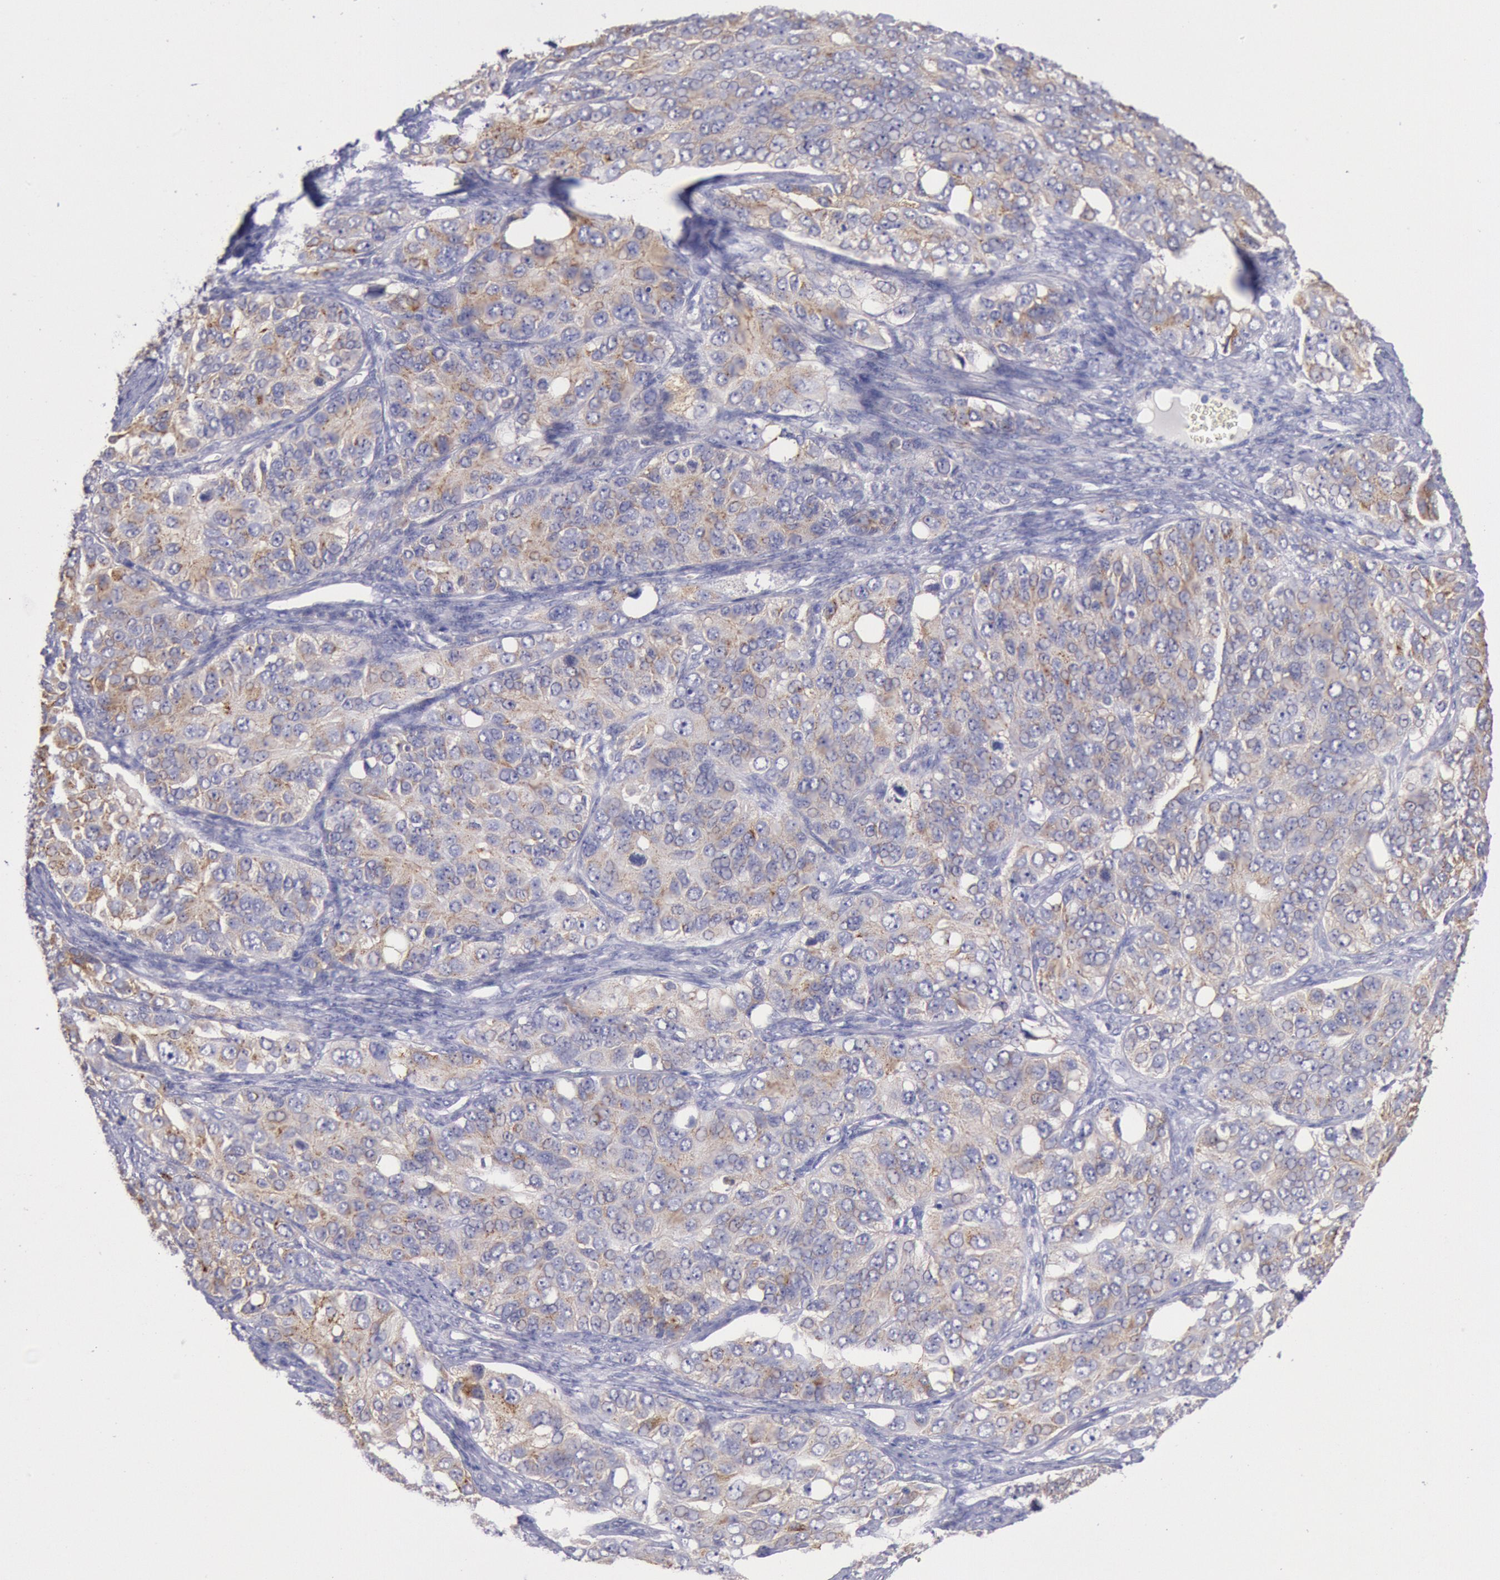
{"staining": {"intensity": "weak", "quantity": ">75%", "location": "cytoplasmic/membranous"}, "tissue": "ovarian cancer", "cell_type": "Tumor cells", "image_type": "cancer", "snomed": [{"axis": "morphology", "description": "Carcinoma, endometroid"}, {"axis": "topography", "description": "Ovary"}], "caption": "Endometroid carcinoma (ovarian) stained with DAB immunohistochemistry (IHC) exhibits low levels of weak cytoplasmic/membranous positivity in approximately >75% of tumor cells.", "gene": "GAL3ST1", "patient": {"sex": "female", "age": 51}}